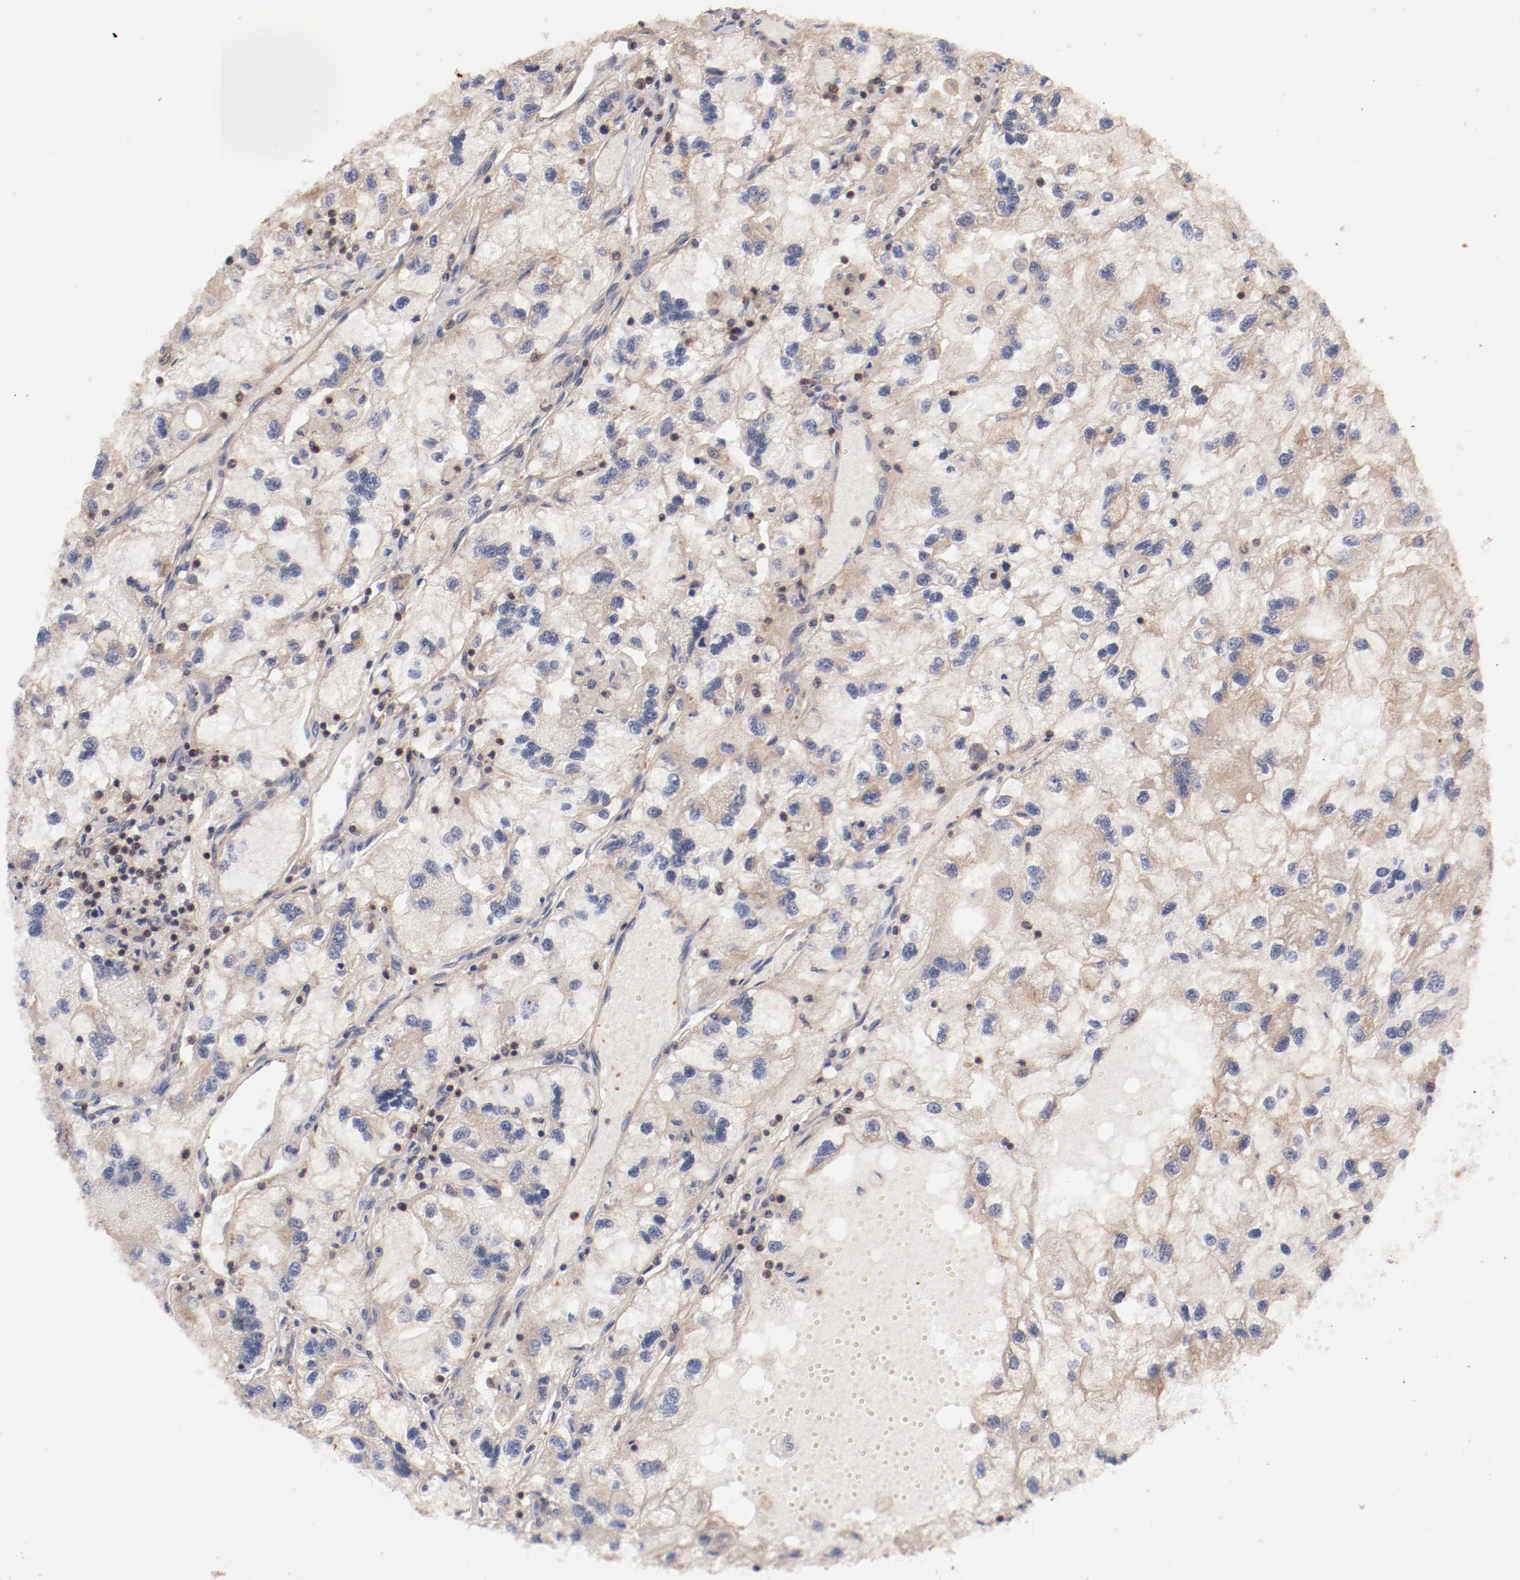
{"staining": {"intensity": "weak", "quantity": ">75%", "location": "cytoplasmic/membranous"}, "tissue": "renal cancer", "cell_type": "Tumor cells", "image_type": "cancer", "snomed": [{"axis": "morphology", "description": "Normal tissue, NOS"}, {"axis": "morphology", "description": "Adenocarcinoma, NOS"}, {"axis": "topography", "description": "Kidney"}], "caption": "Brown immunohistochemical staining in human renal cancer (adenocarcinoma) displays weak cytoplasmic/membranous staining in about >75% of tumor cells. (DAB IHC, brown staining for protein, blue staining for nuclei).", "gene": "GUF1", "patient": {"sex": "male", "age": 71}}